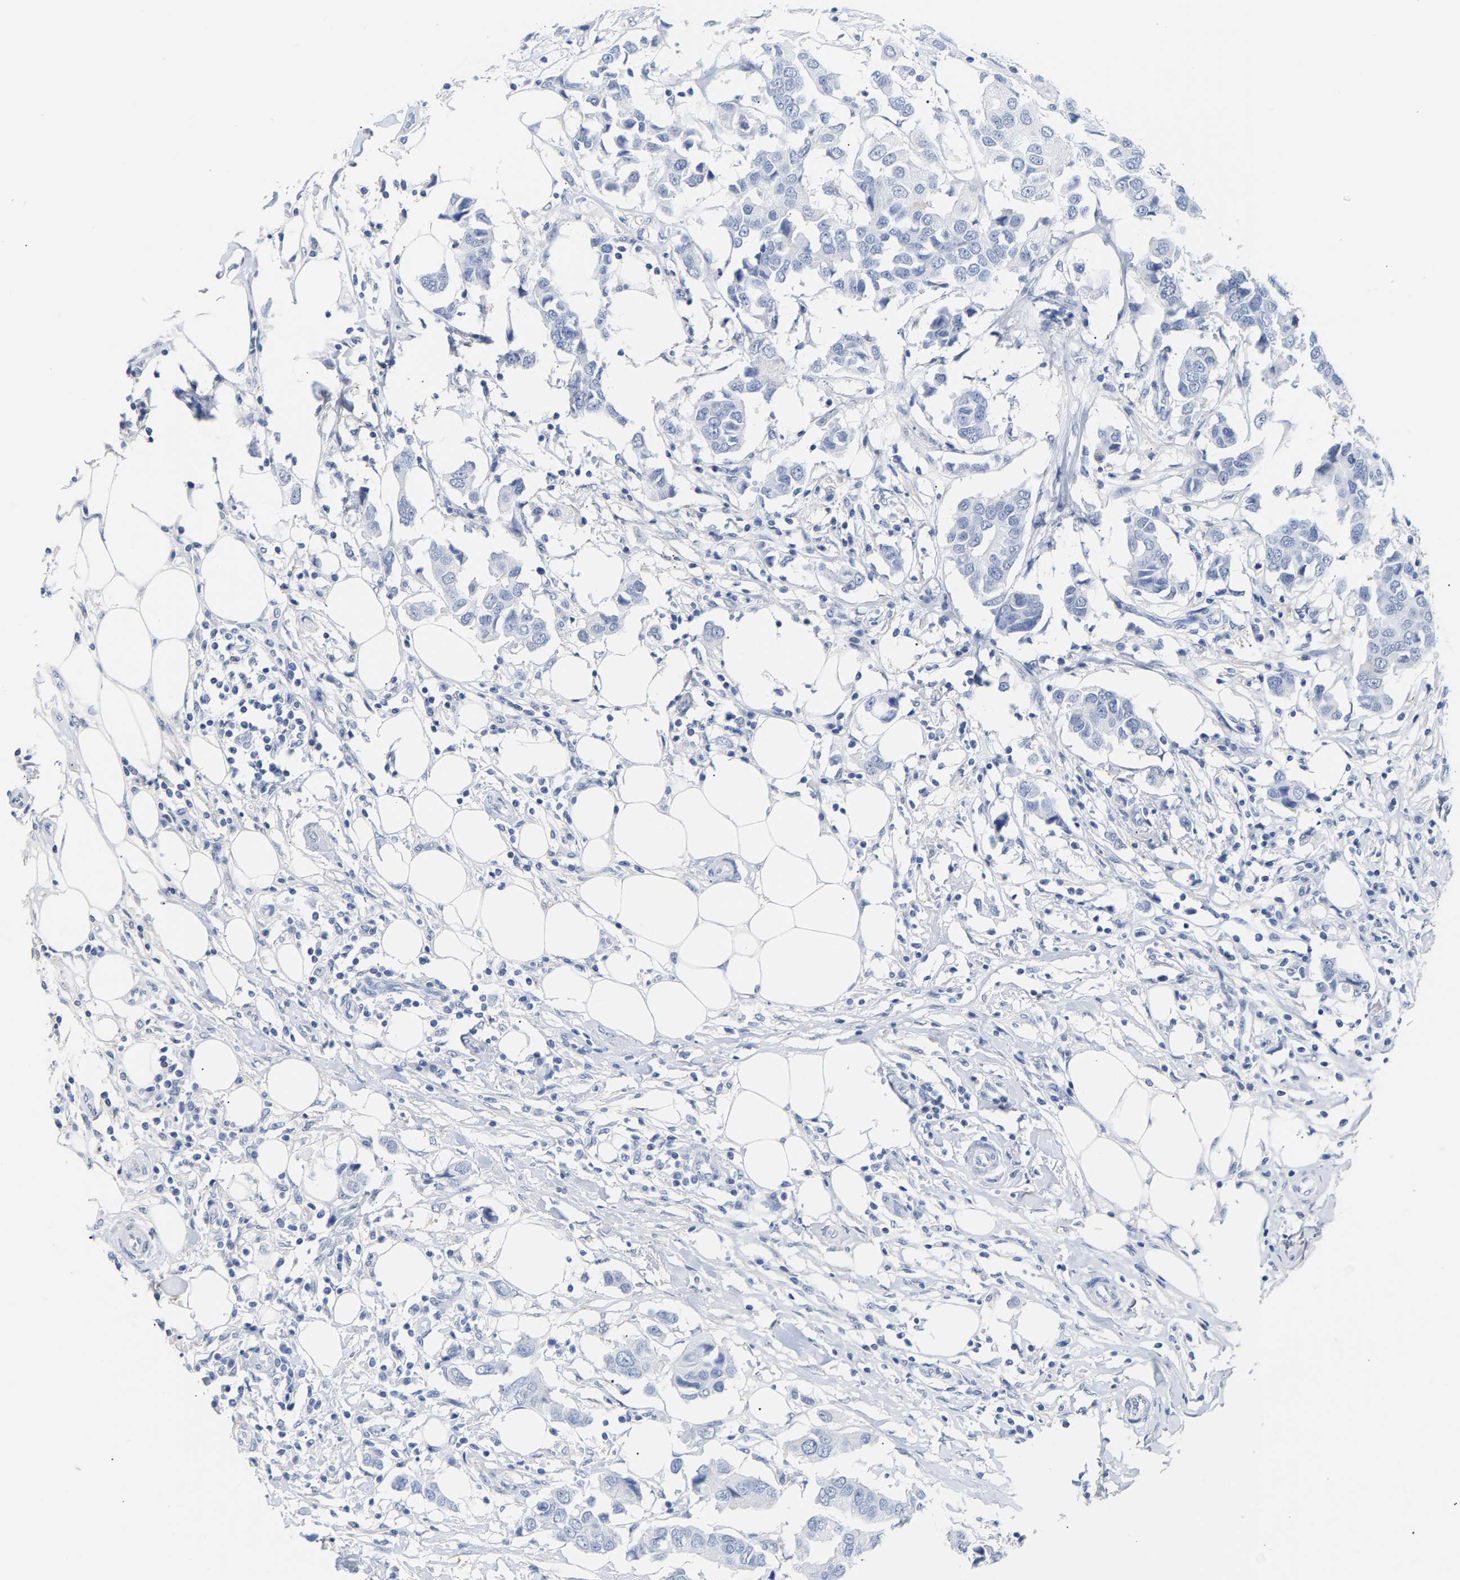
{"staining": {"intensity": "negative", "quantity": "none", "location": "none"}, "tissue": "breast cancer", "cell_type": "Tumor cells", "image_type": "cancer", "snomed": [{"axis": "morphology", "description": "Duct carcinoma"}, {"axis": "topography", "description": "Breast"}], "caption": "Immunohistochemistry image of neoplastic tissue: invasive ductal carcinoma (breast) stained with DAB (3,3'-diaminobenzidine) exhibits no significant protein staining in tumor cells. The staining was performed using DAB (3,3'-diaminobenzidine) to visualize the protein expression in brown, while the nuclei were stained in blue with hematoxylin (Magnification: 20x).", "gene": "AMPH", "patient": {"sex": "female", "age": 80}}